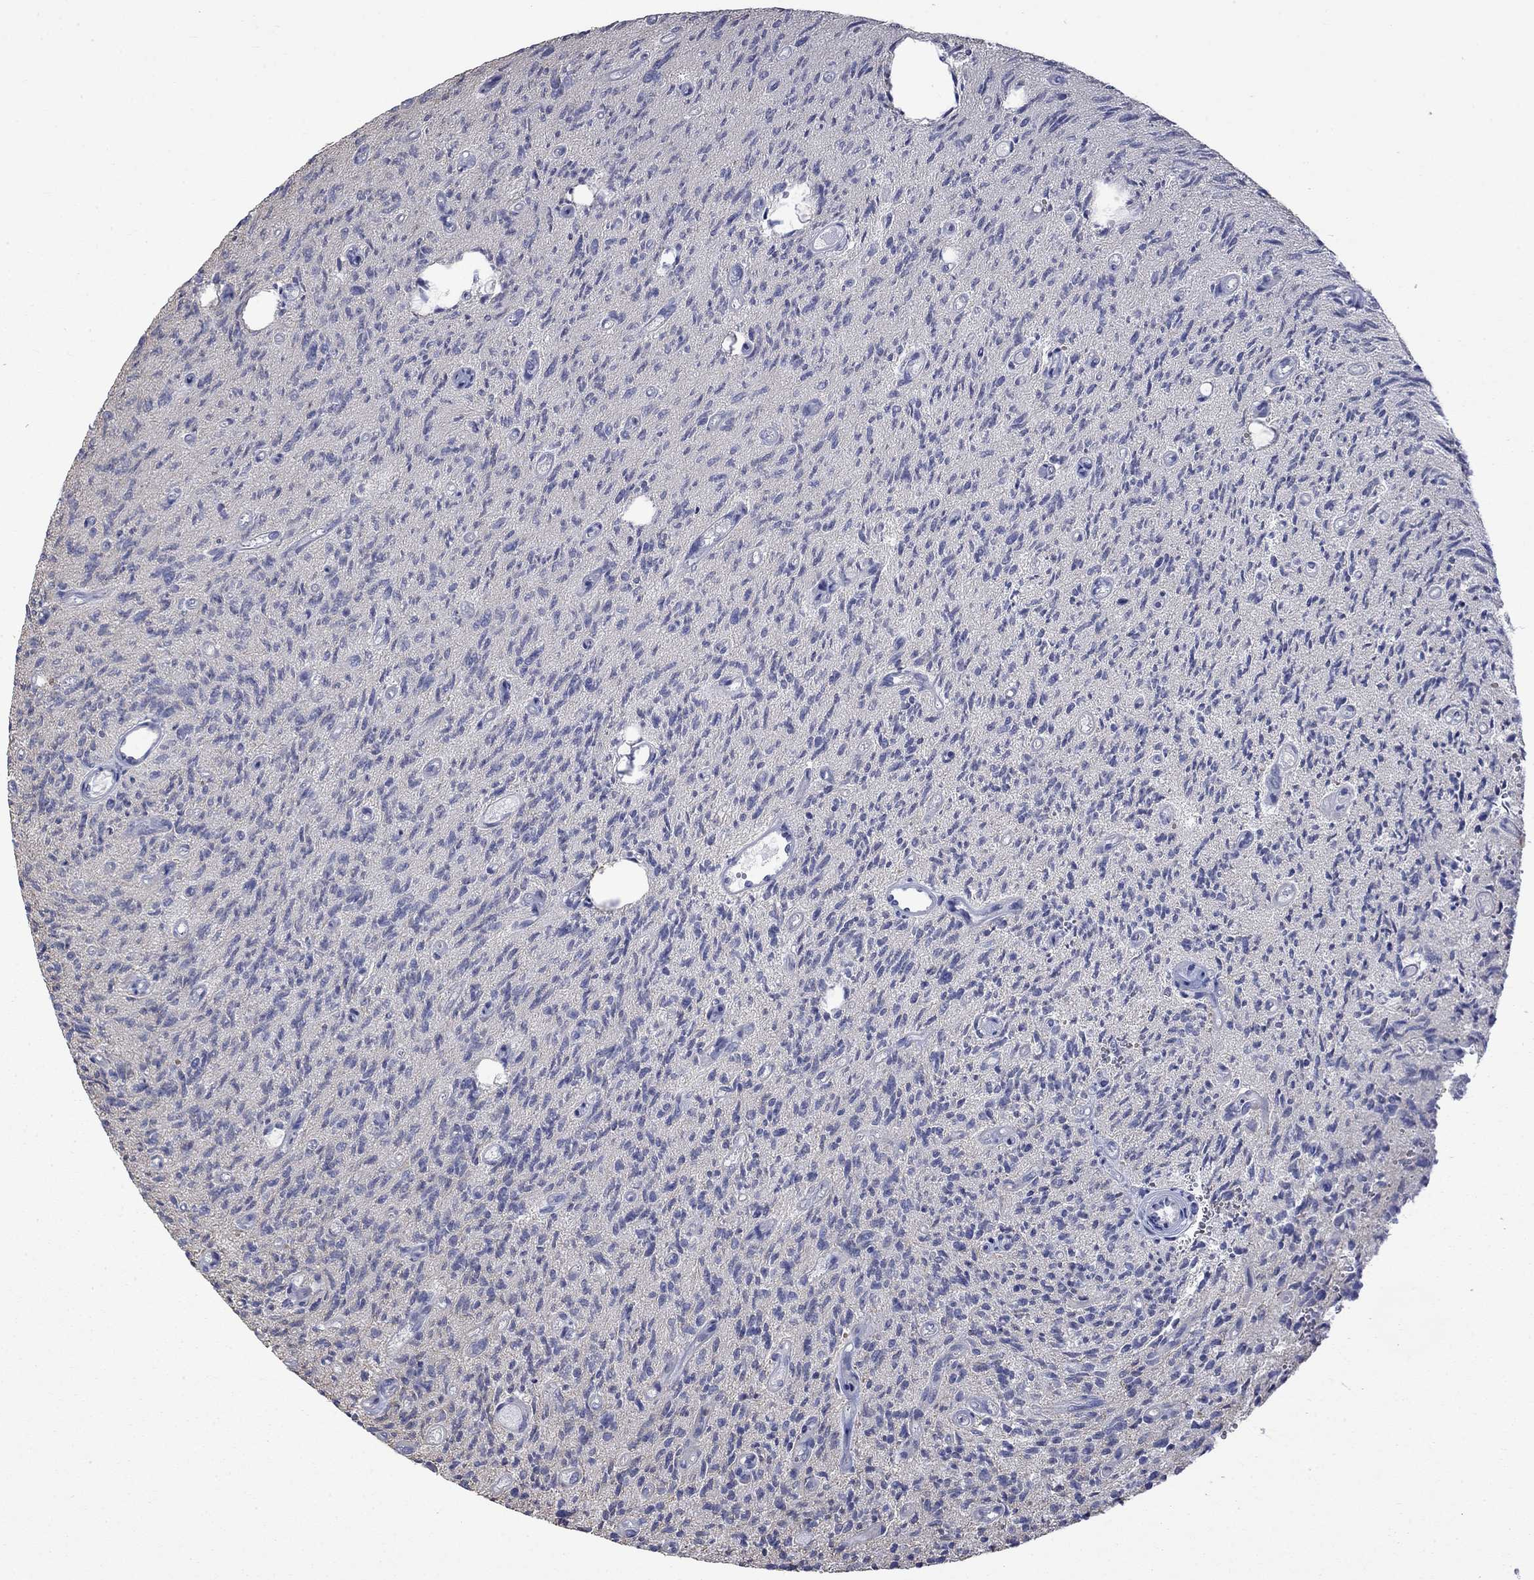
{"staining": {"intensity": "negative", "quantity": "none", "location": "none"}, "tissue": "glioma", "cell_type": "Tumor cells", "image_type": "cancer", "snomed": [{"axis": "morphology", "description": "Glioma, malignant, High grade"}, {"axis": "topography", "description": "Brain"}], "caption": "Tumor cells show no significant protein staining in malignant high-grade glioma.", "gene": "CAMKK2", "patient": {"sex": "male", "age": 64}}